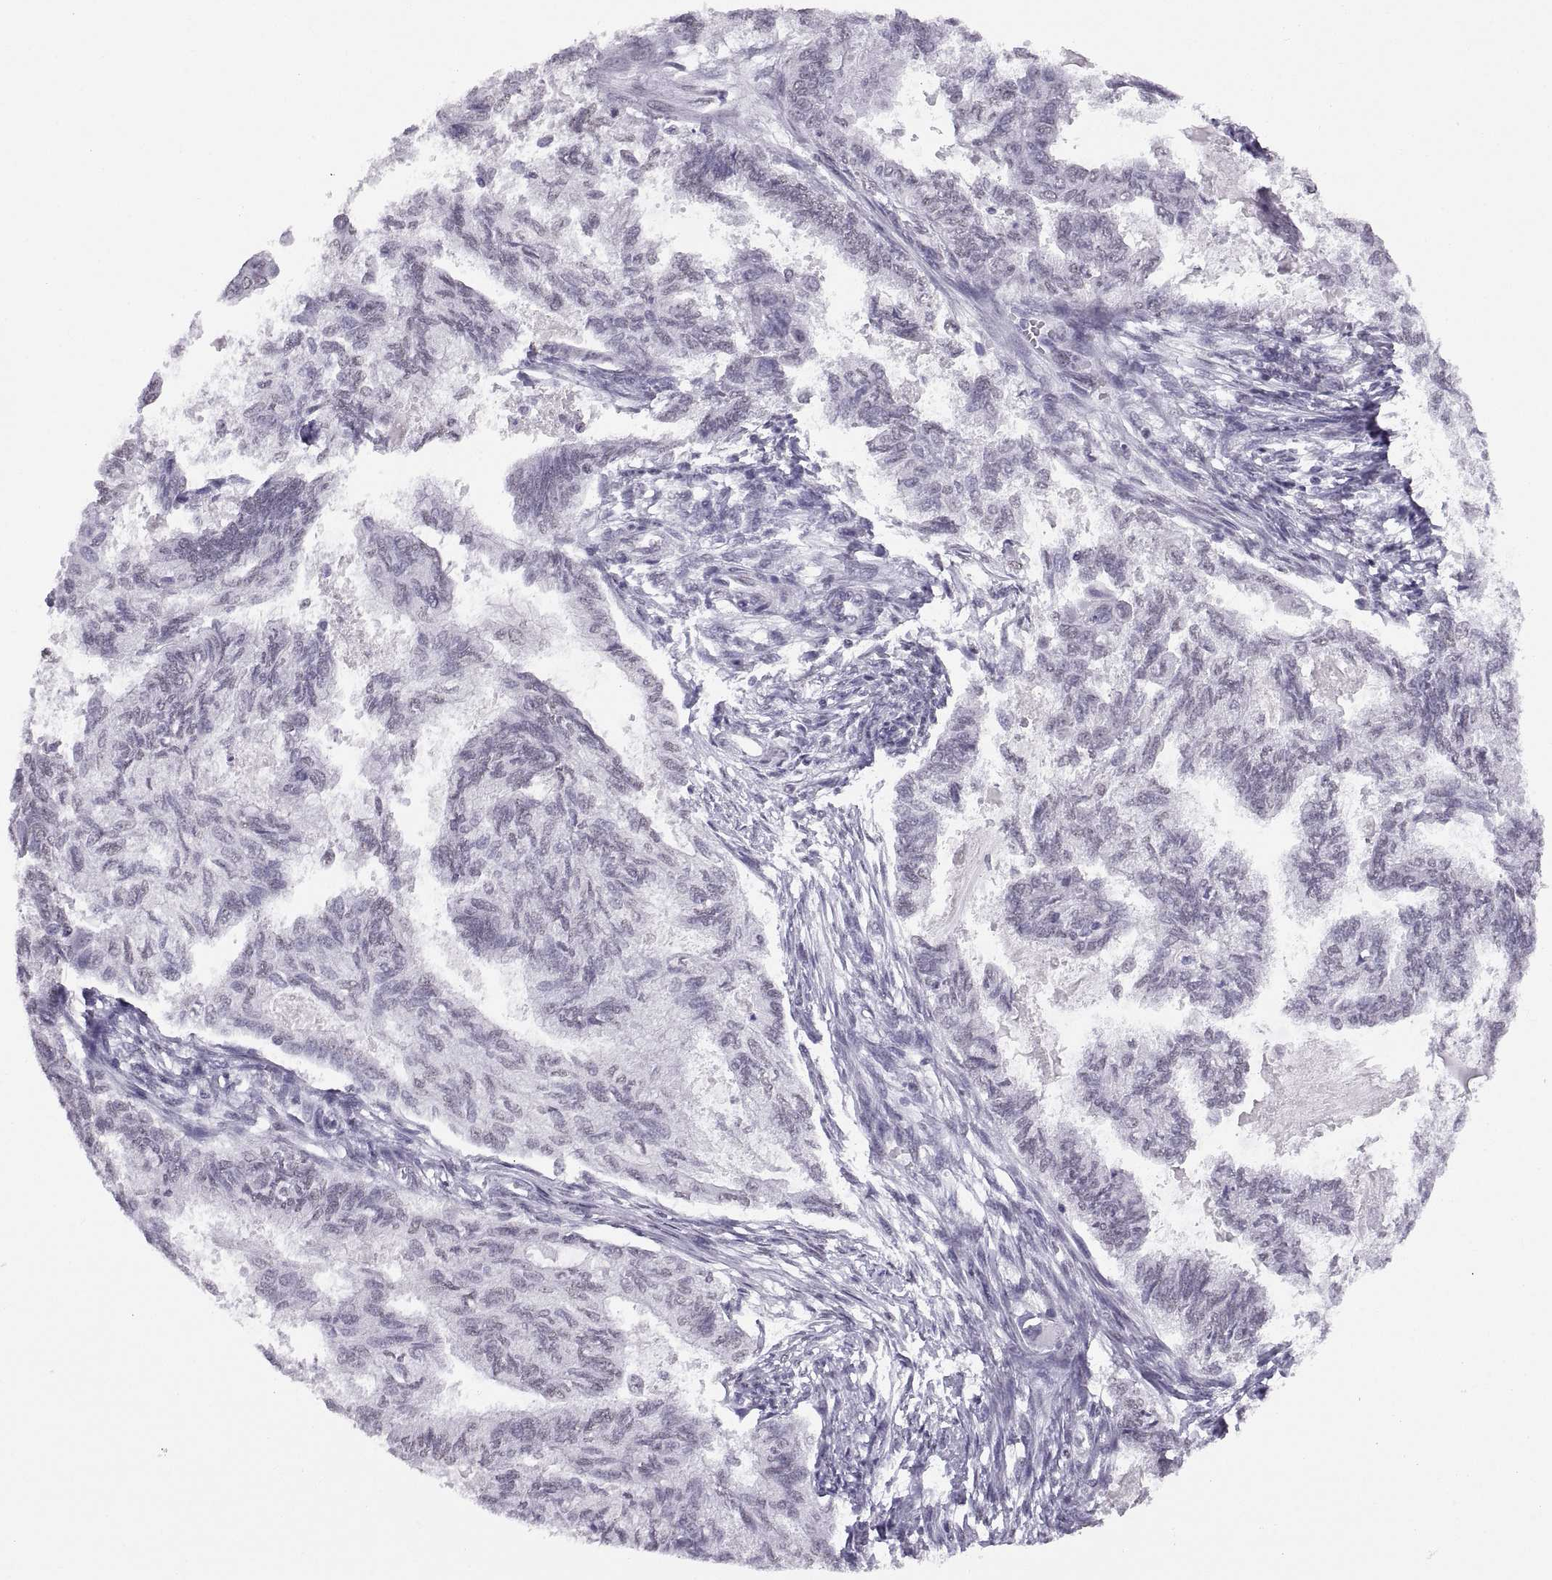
{"staining": {"intensity": "negative", "quantity": "none", "location": "none"}, "tissue": "endometrial cancer", "cell_type": "Tumor cells", "image_type": "cancer", "snomed": [{"axis": "morphology", "description": "Adenocarcinoma, NOS"}, {"axis": "topography", "description": "Endometrium"}], "caption": "The IHC histopathology image has no significant staining in tumor cells of endometrial adenocarcinoma tissue.", "gene": "CARTPT", "patient": {"sex": "female", "age": 86}}